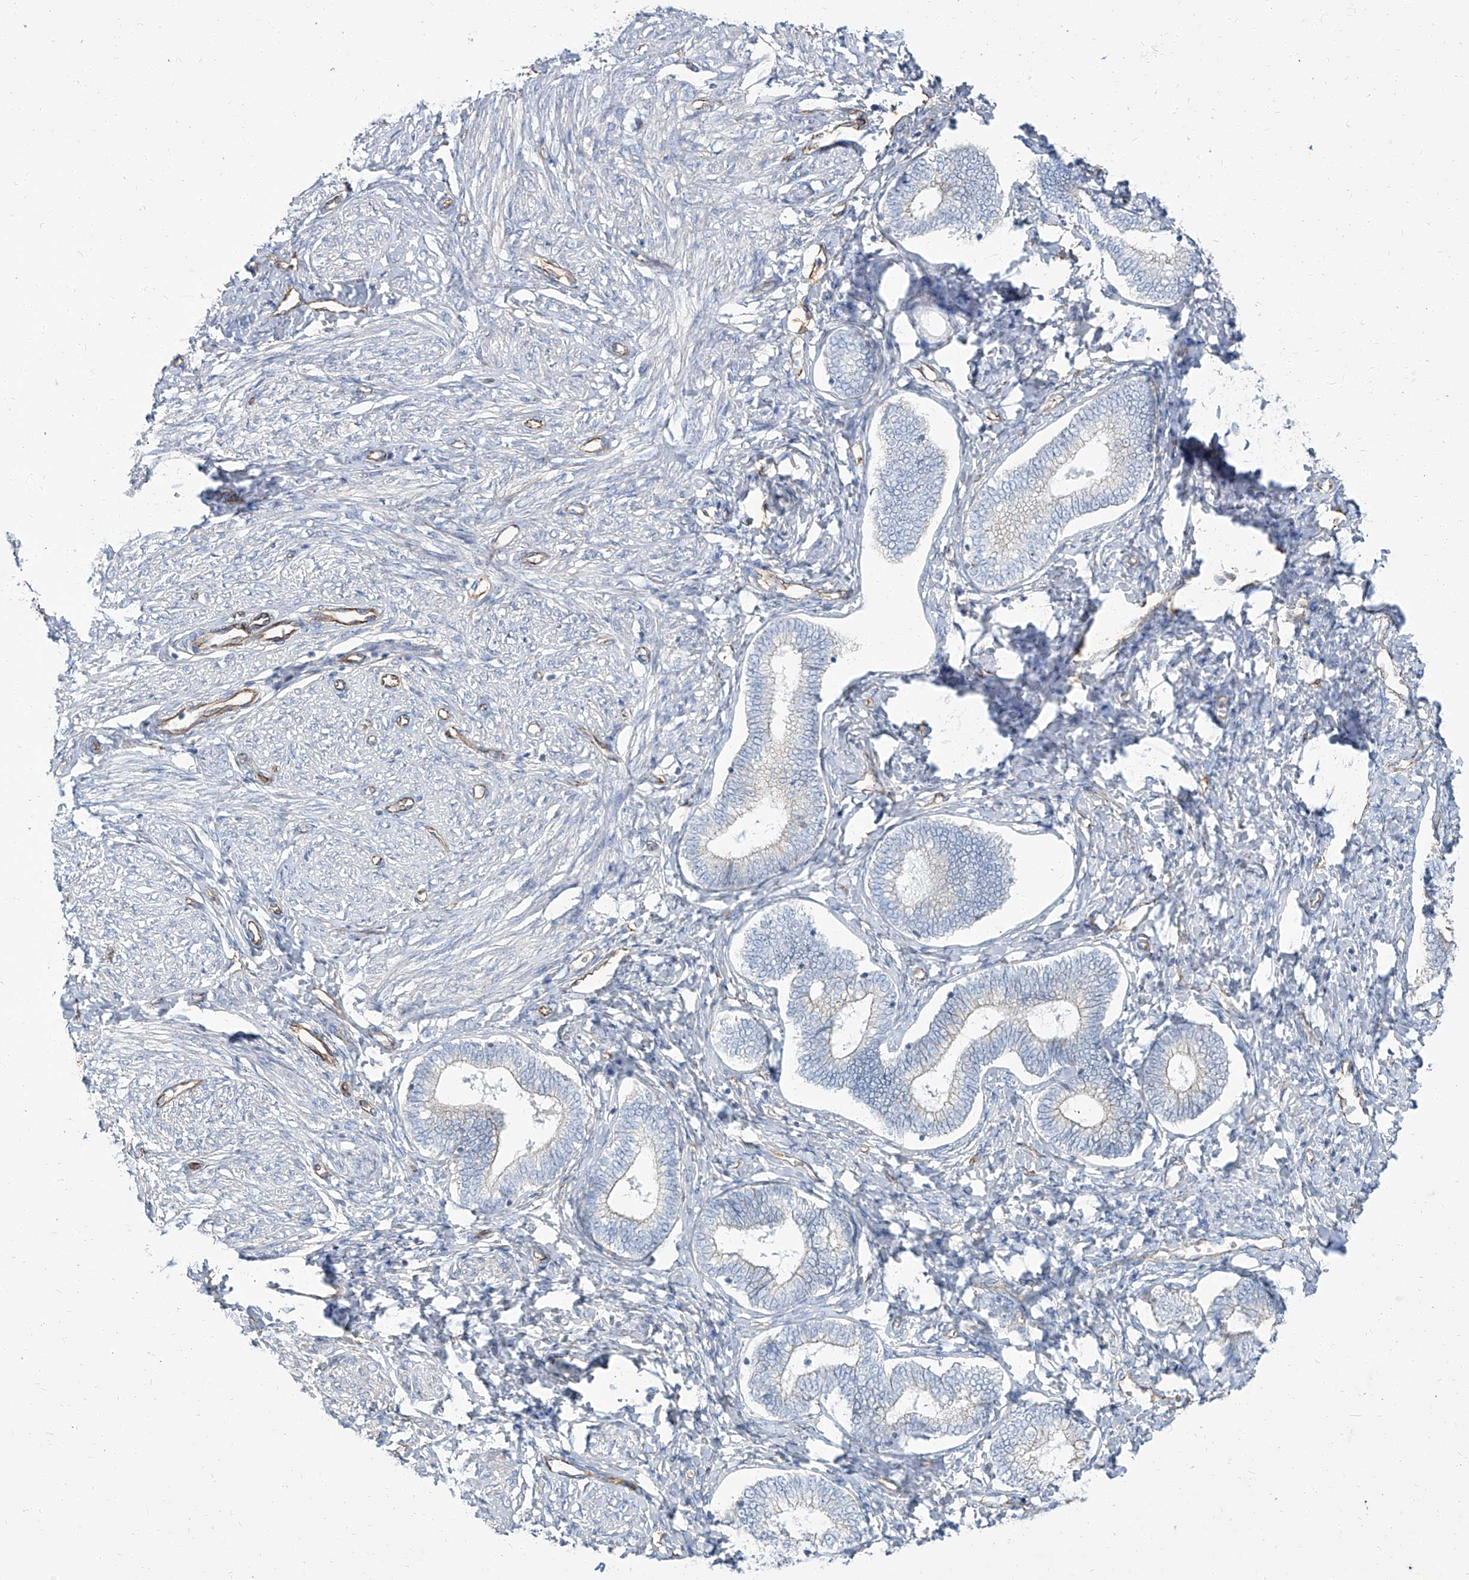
{"staining": {"intensity": "negative", "quantity": "none", "location": "none"}, "tissue": "endometrium", "cell_type": "Cells in endometrial stroma", "image_type": "normal", "snomed": [{"axis": "morphology", "description": "Normal tissue, NOS"}, {"axis": "topography", "description": "Endometrium"}], "caption": "A high-resolution histopathology image shows IHC staining of benign endometrium, which displays no significant positivity in cells in endometrial stroma.", "gene": "TXLNB", "patient": {"sex": "female", "age": 72}}